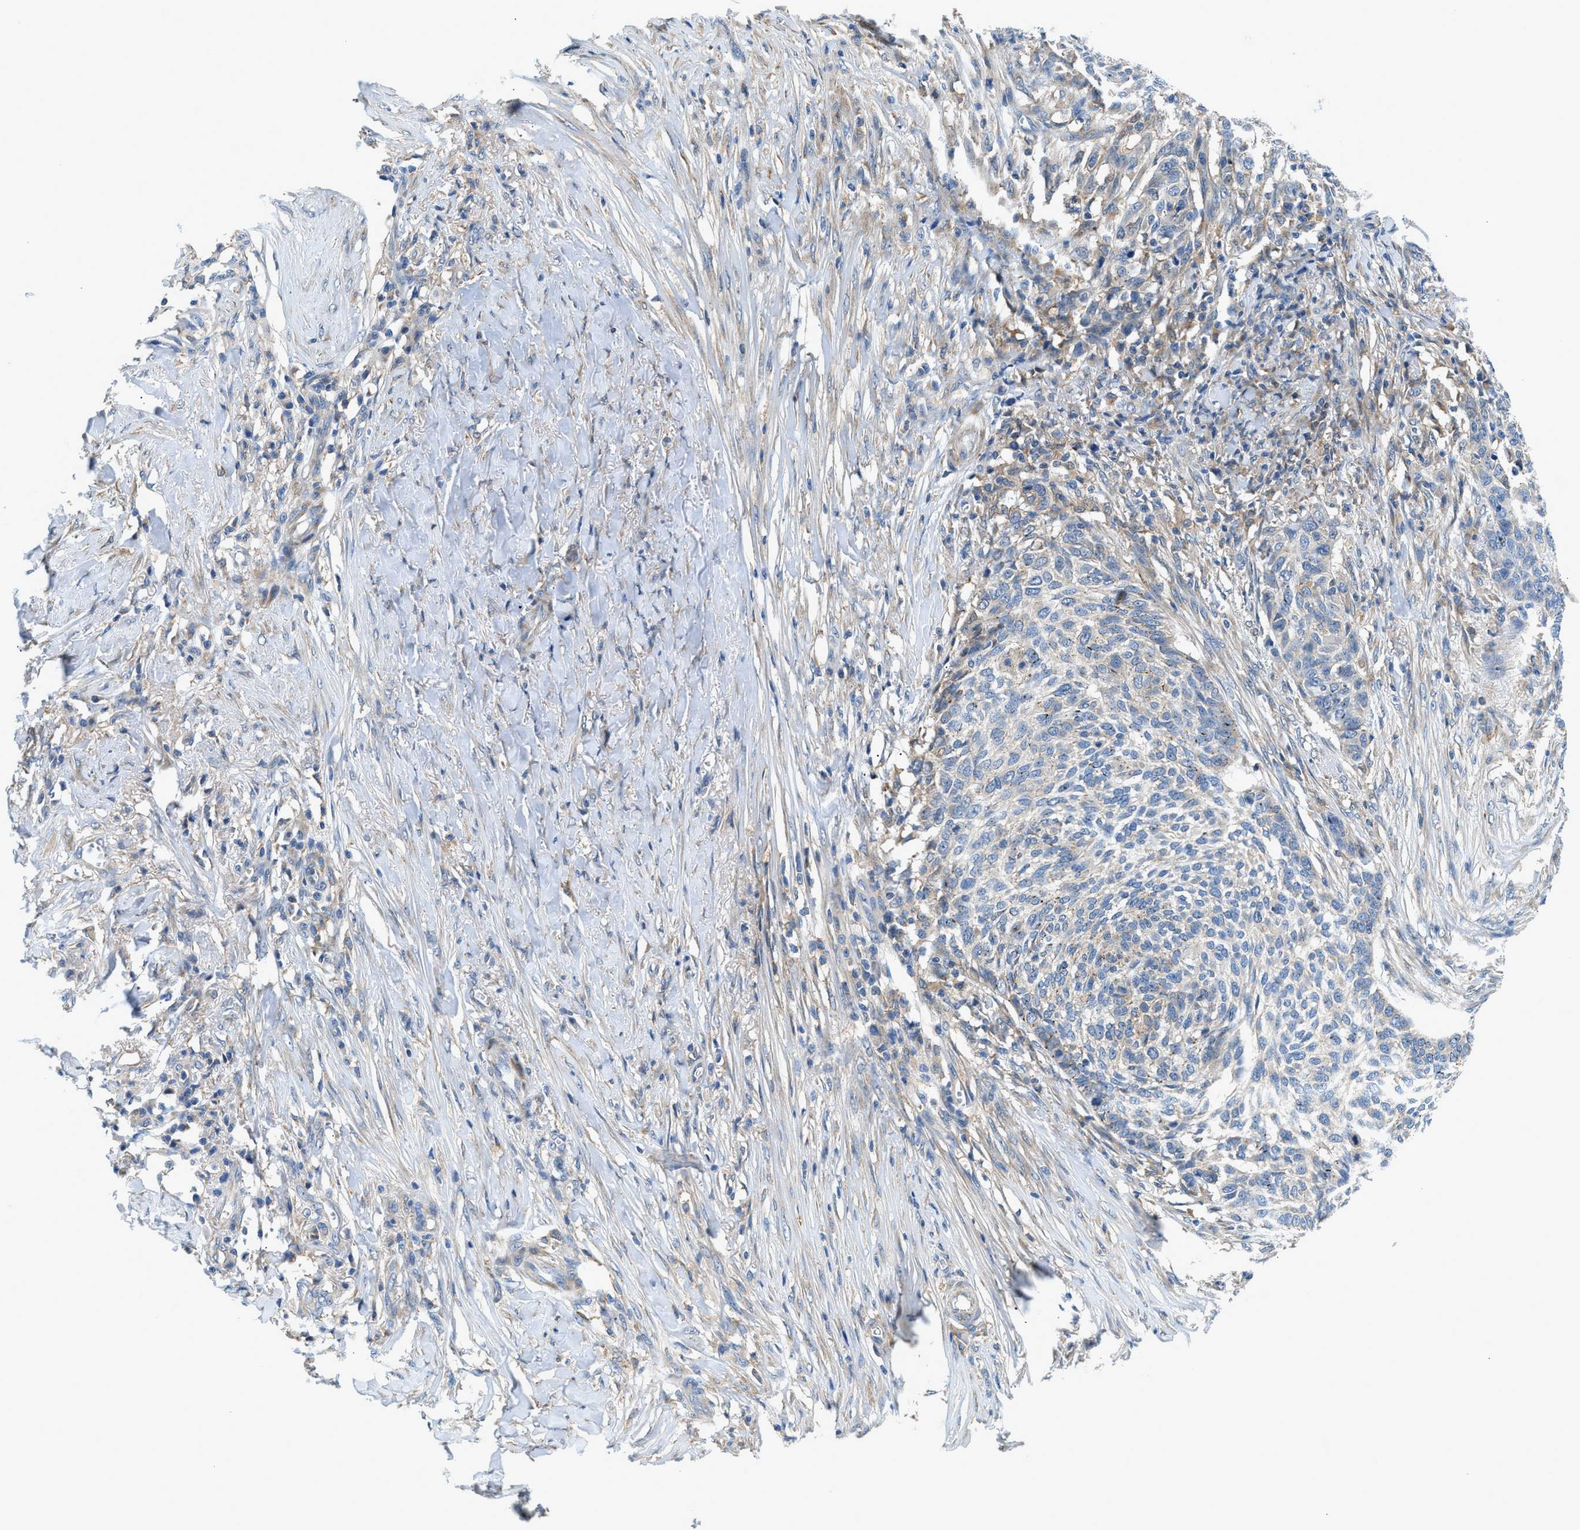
{"staining": {"intensity": "weak", "quantity": "<25%", "location": "cytoplasmic/membranous"}, "tissue": "skin cancer", "cell_type": "Tumor cells", "image_type": "cancer", "snomed": [{"axis": "morphology", "description": "Basal cell carcinoma"}, {"axis": "topography", "description": "Skin"}], "caption": "Tumor cells are negative for protein expression in human basal cell carcinoma (skin).", "gene": "LPIN2", "patient": {"sex": "male", "age": 85}}